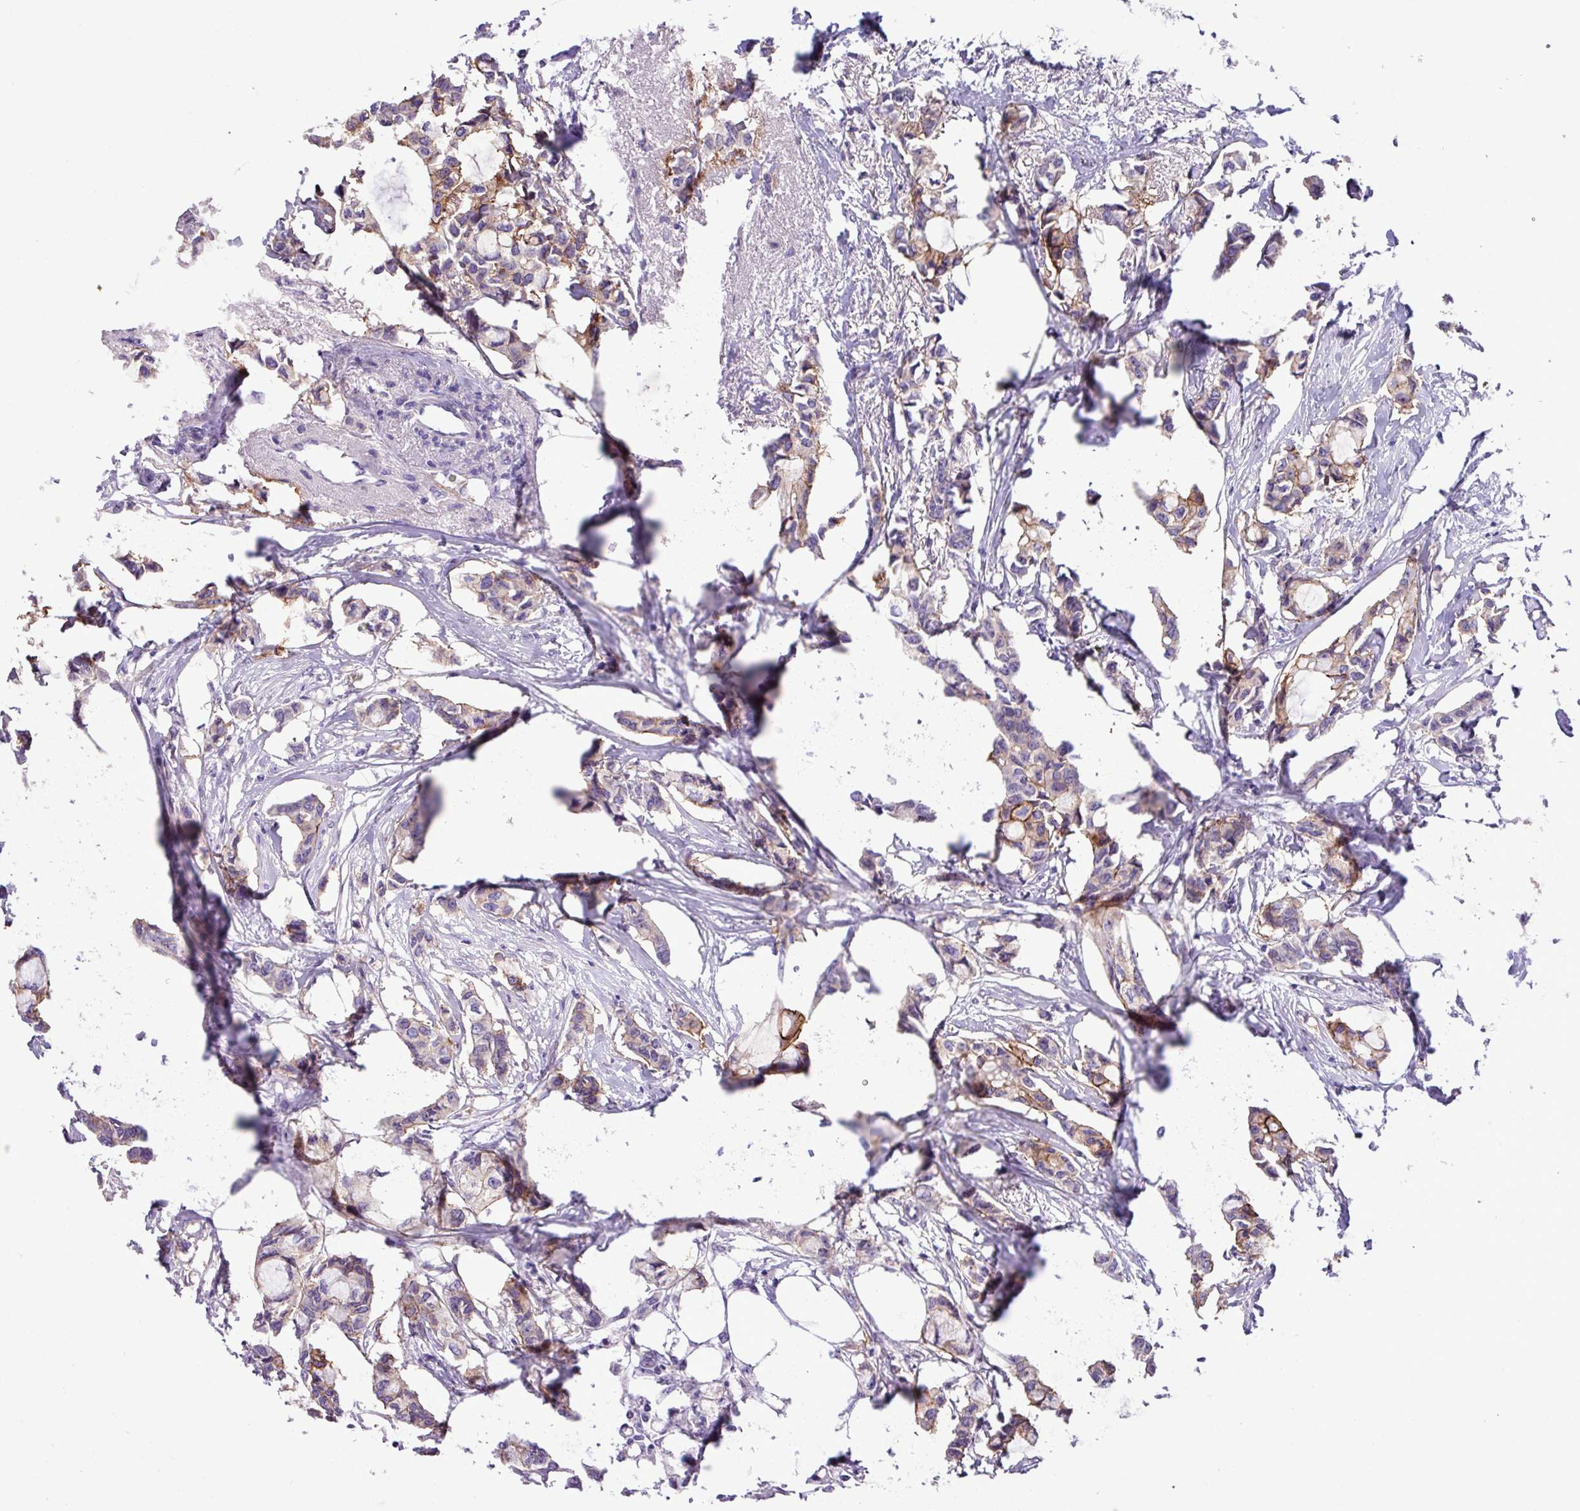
{"staining": {"intensity": "moderate", "quantity": "<25%", "location": "cytoplasmic/membranous"}, "tissue": "breast cancer", "cell_type": "Tumor cells", "image_type": "cancer", "snomed": [{"axis": "morphology", "description": "Duct carcinoma"}, {"axis": "topography", "description": "Breast"}], "caption": "DAB immunohistochemical staining of intraductal carcinoma (breast) exhibits moderate cytoplasmic/membranous protein staining in about <25% of tumor cells. (Brightfield microscopy of DAB IHC at high magnification).", "gene": "EPCAM", "patient": {"sex": "female", "age": 73}}